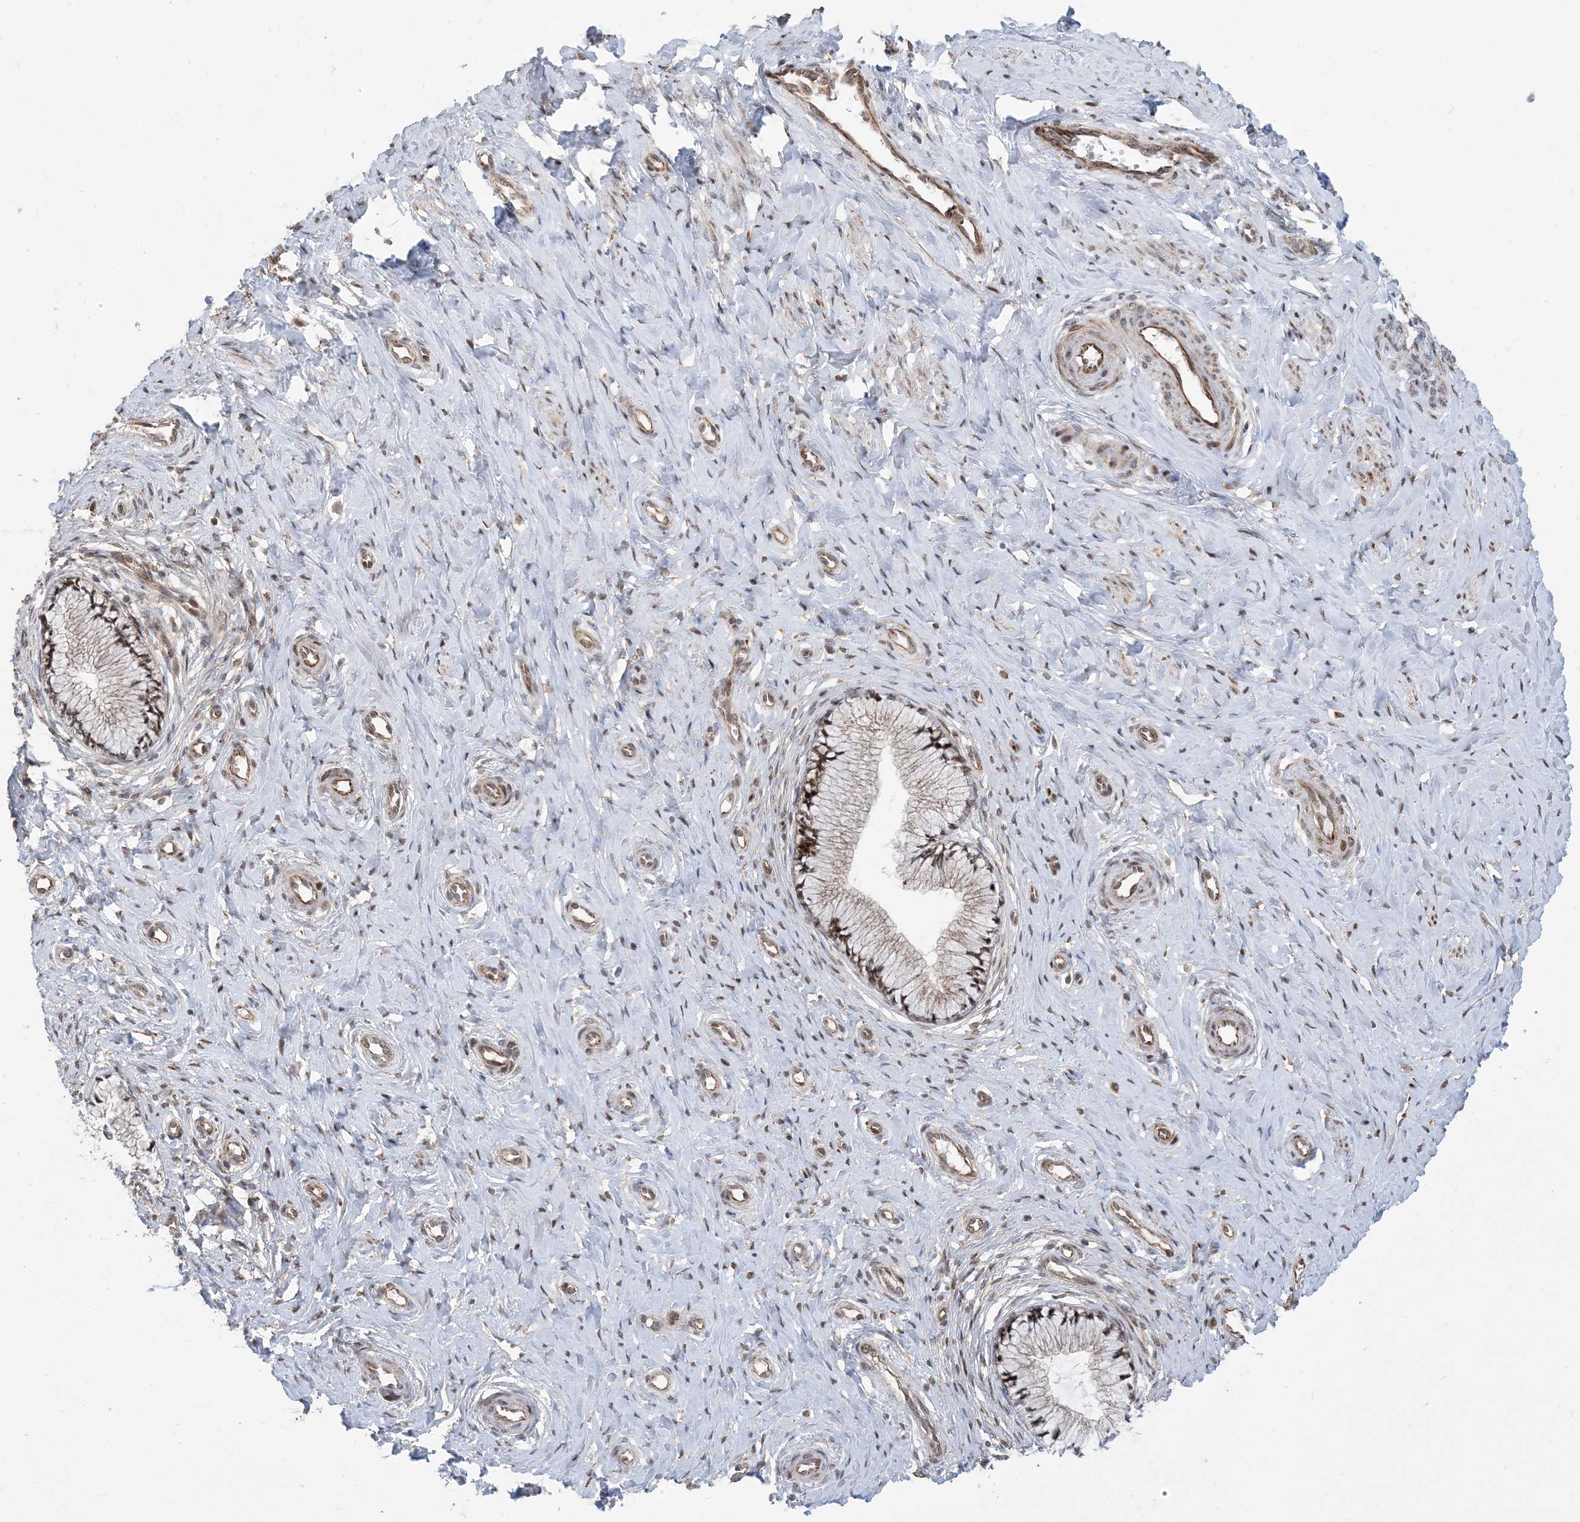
{"staining": {"intensity": "moderate", "quantity": ">75%", "location": "nuclear"}, "tissue": "cervix", "cell_type": "Glandular cells", "image_type": "normal", "snomed": [{"axis": "morphology", "description": "Normal tissue, NOS"}, {"axis": "topography", "description": "Cervix"}], "caption": "A histopathology image of human cervix stained for a protein displays moderate nuclear brown staining in glandular cells.", "gene": "FAM9B", "patient": {"sex": "female", "age": 36}}